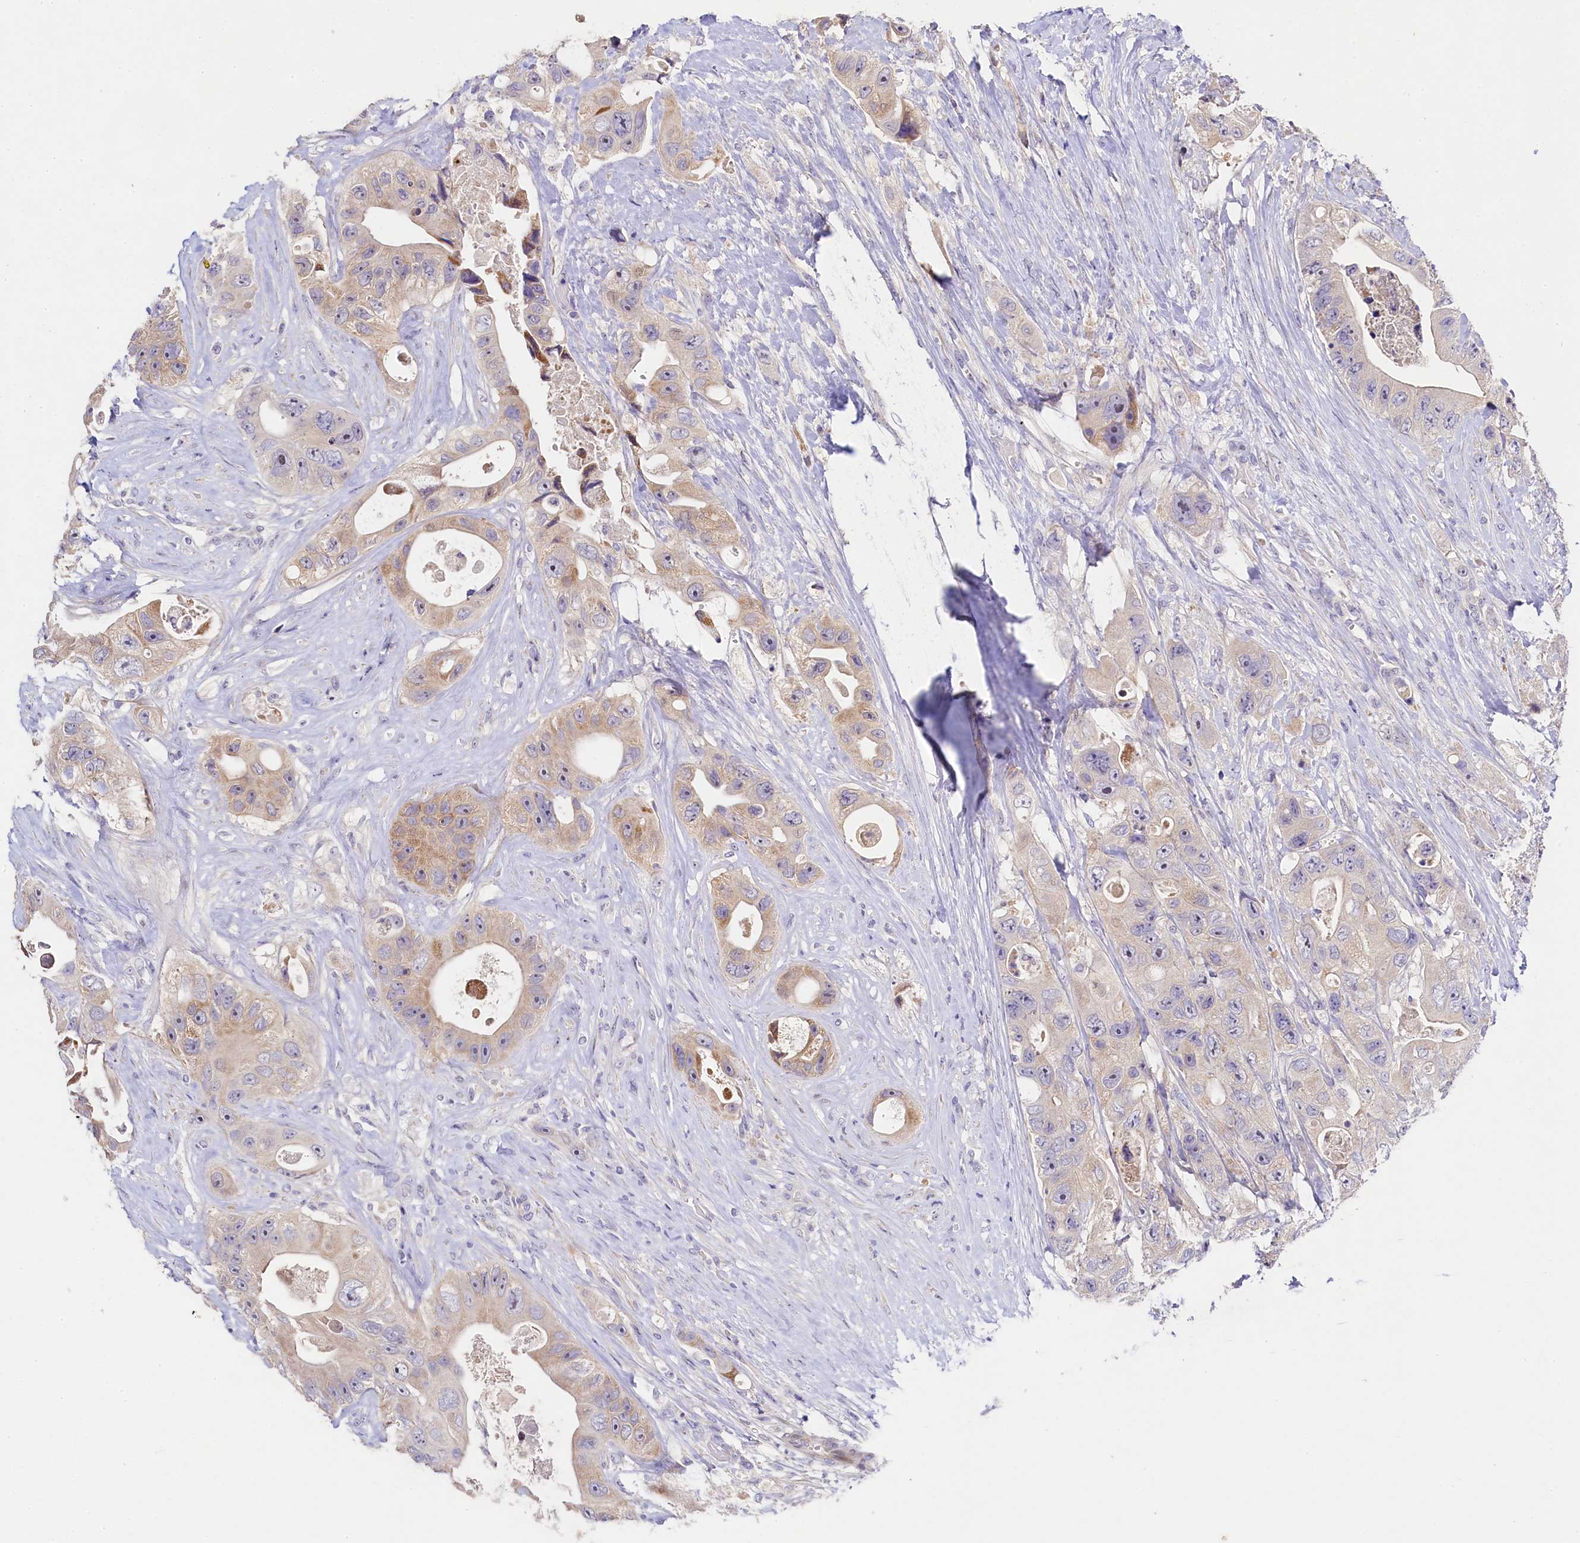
{"staining": {"intensity": "negative", "quantity": "none", "location": "none"}, "tissue": "colorectal cancer", "cell_type": "Tumor cells", "image_type": "cancer", "snomed": [{"axis": "morphology", "description": "Adenocarcinoma, NOS"}, {"axis": "topography", "description": "Colon"}], "caption": "Immunohistochemical staining of human colorectal cancer reveals no significant expression in tumor cells. Nuclei are stained in blue.", "gene": "FXYD6", "patient": {"sex": "female", "age": 46}}